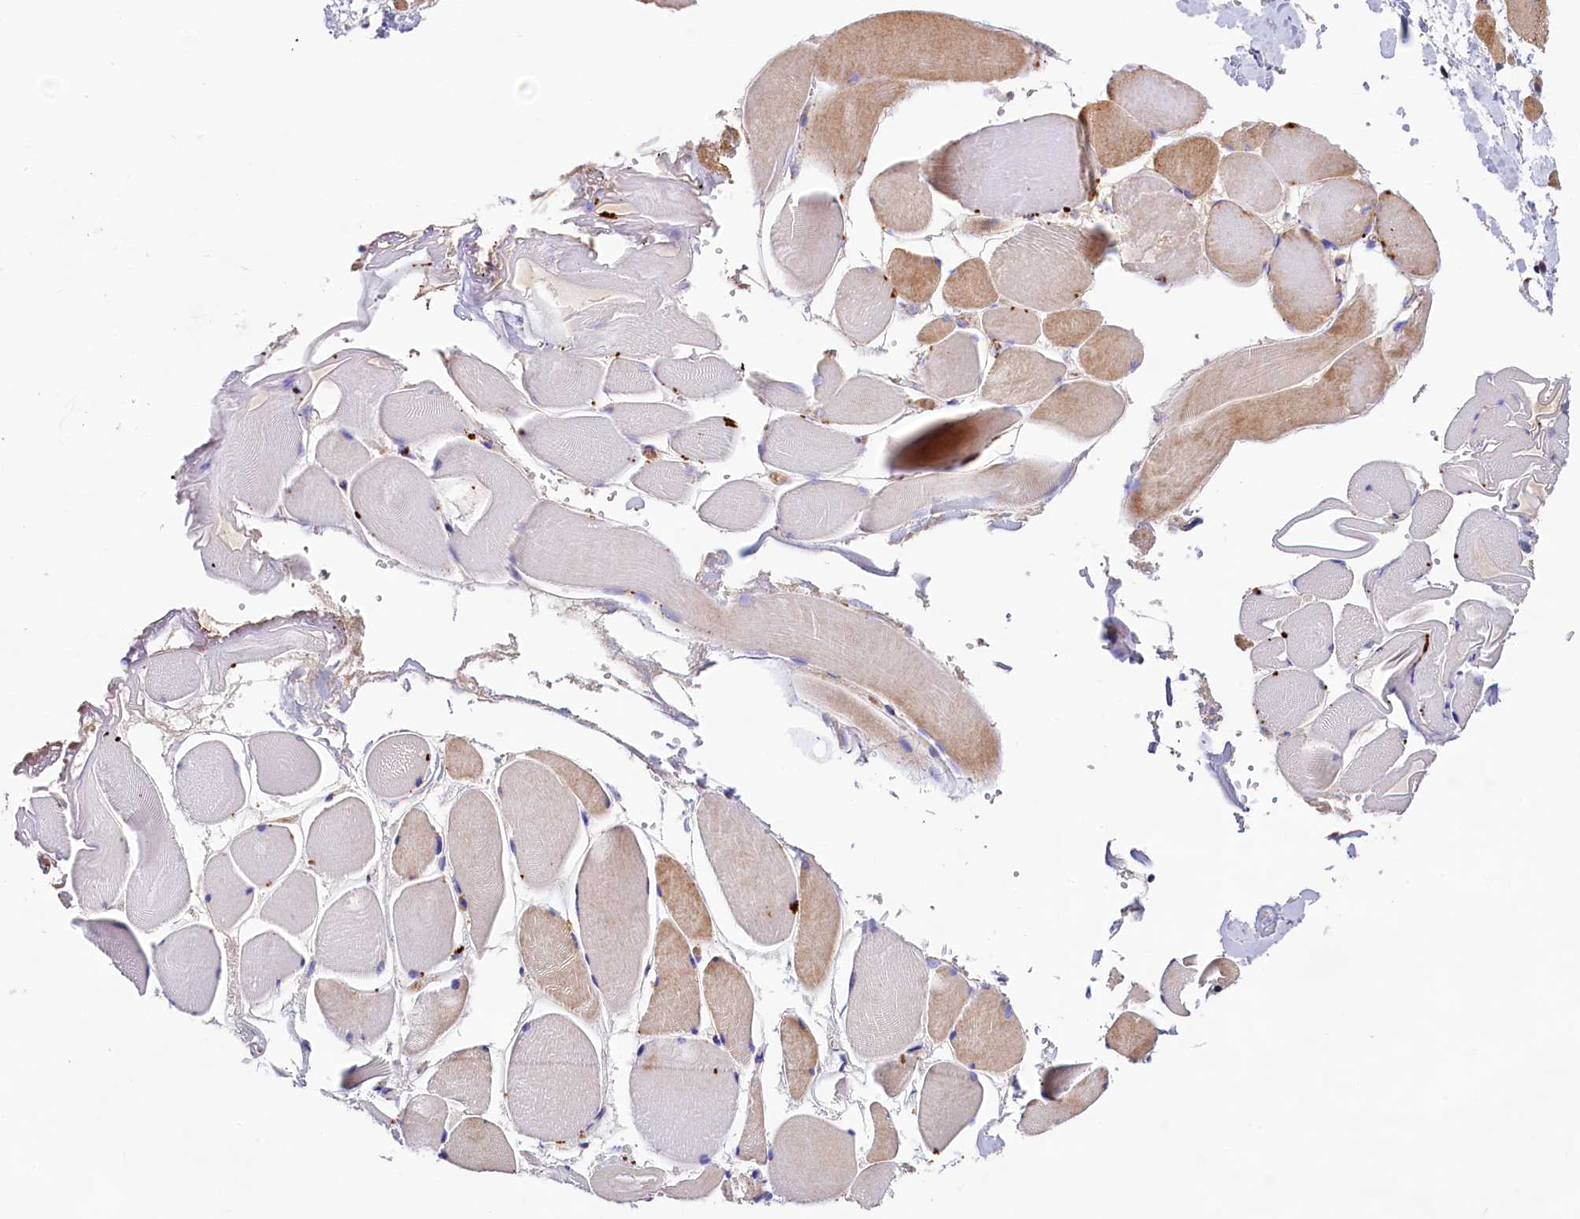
{"staining": {"intensity": "moderate", "quantity": "25%-75%", "location": "cytoplasmic/membranous"}, "tissue": "skeletal muscle", "cell_type": "Myocytes", "image_type": "normal", "snomed": [{"axis": "morphology", "description": "Normal tissue, NOS"}, {"axis": "morphology", "description": "Basal cell carcinoma"}, {"axis": "topography", "description": "Skeletal muscle"}], "caption": "Normal skeletal muscle displays moderate cytoplasmic/membranous positivity in about 25%-75% of myocytes, visualized by immunohistochemistry.", "gene": "FBXO45", "patient": {"sex": "female", "age": 64}}